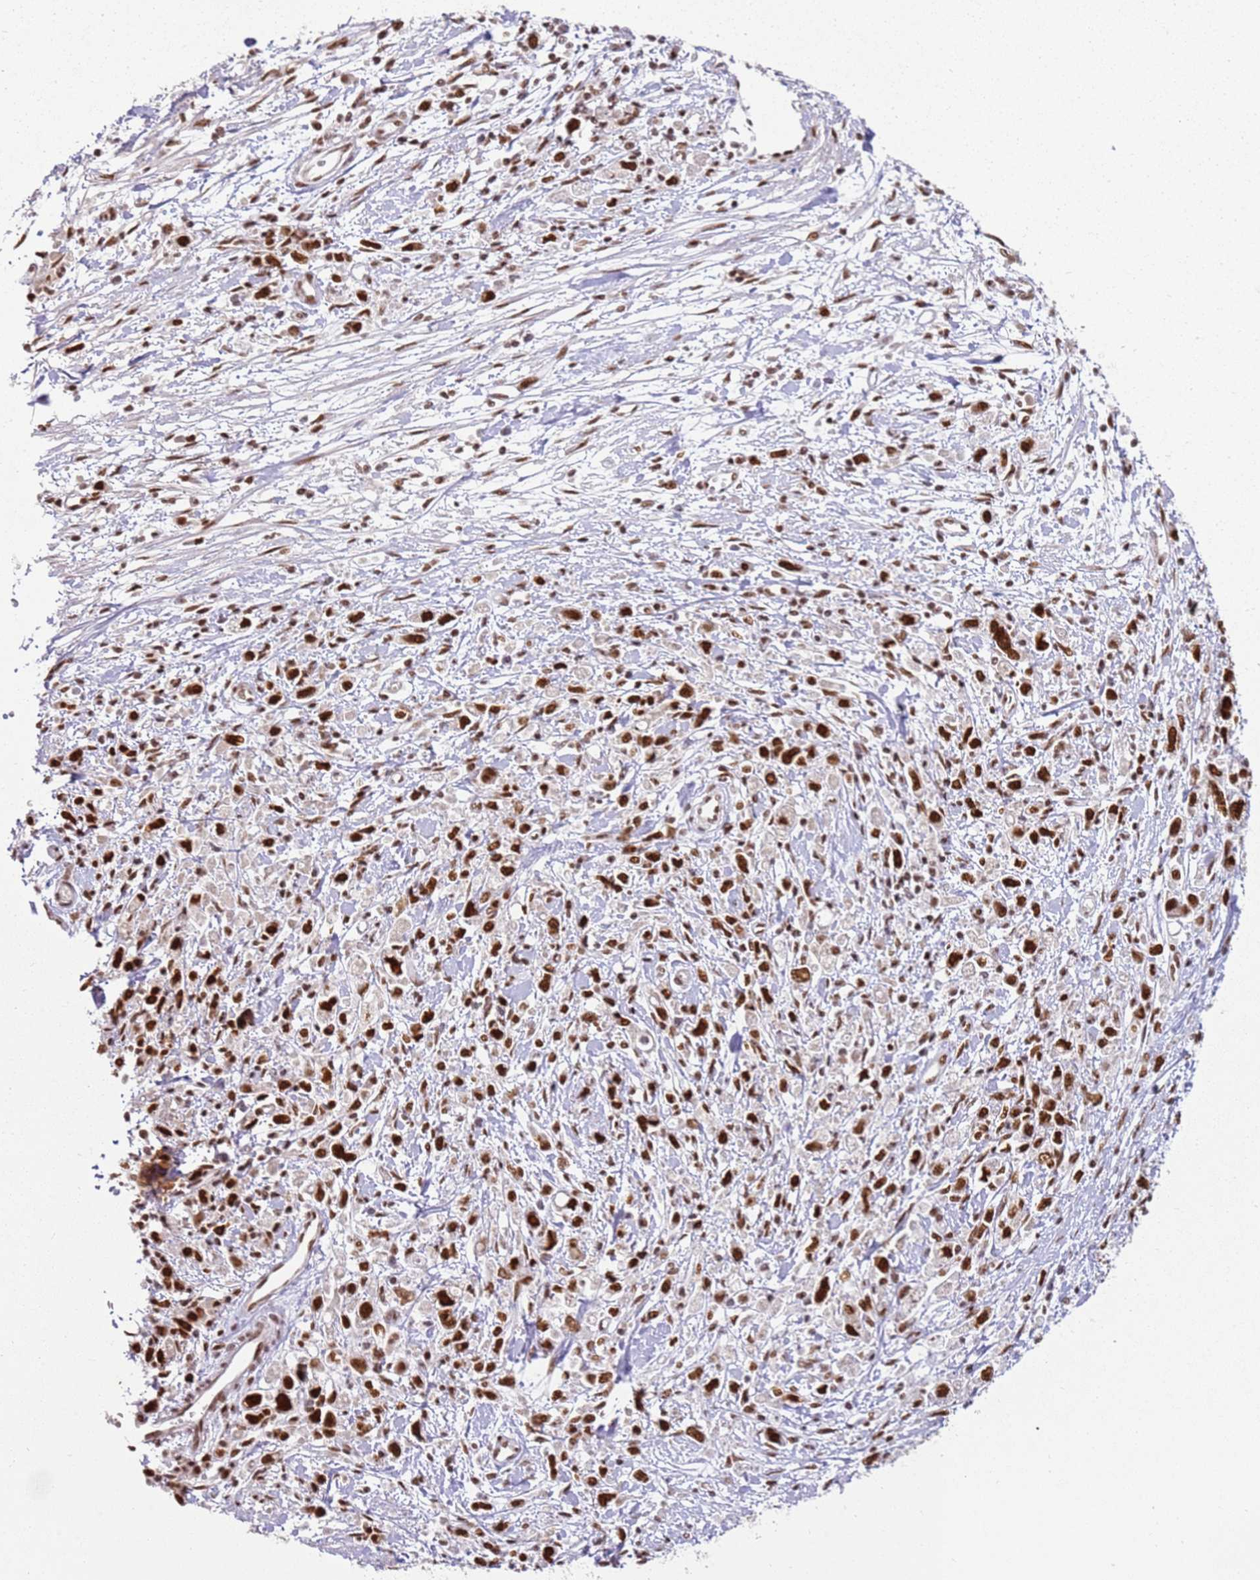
{"staining": {"intensity": "strong", "quantity": ">75%", "location": "nuclear"}, "tissue": "stomach cancer", "cell_type": "Tumor cells", "image_type": "cancer", "snomed": [{"axis": "morphology", "description": "Adenocarcinoma, NOS"}, {"axis": "topography", "description": "Stomach"}], "caption": "Brown immunohistochemical staining in human stomach cancer exhibits strong nuclear positivity in approximately >75% of tumor cells. (Stains: DAB (3,3'-diaminobenzidine) in brown, nuclei in blue, Microscopy: brightfield microscopy at high magnification).", "gene": "TENT4A", "patient": {"sex": "female", "age": 59}}